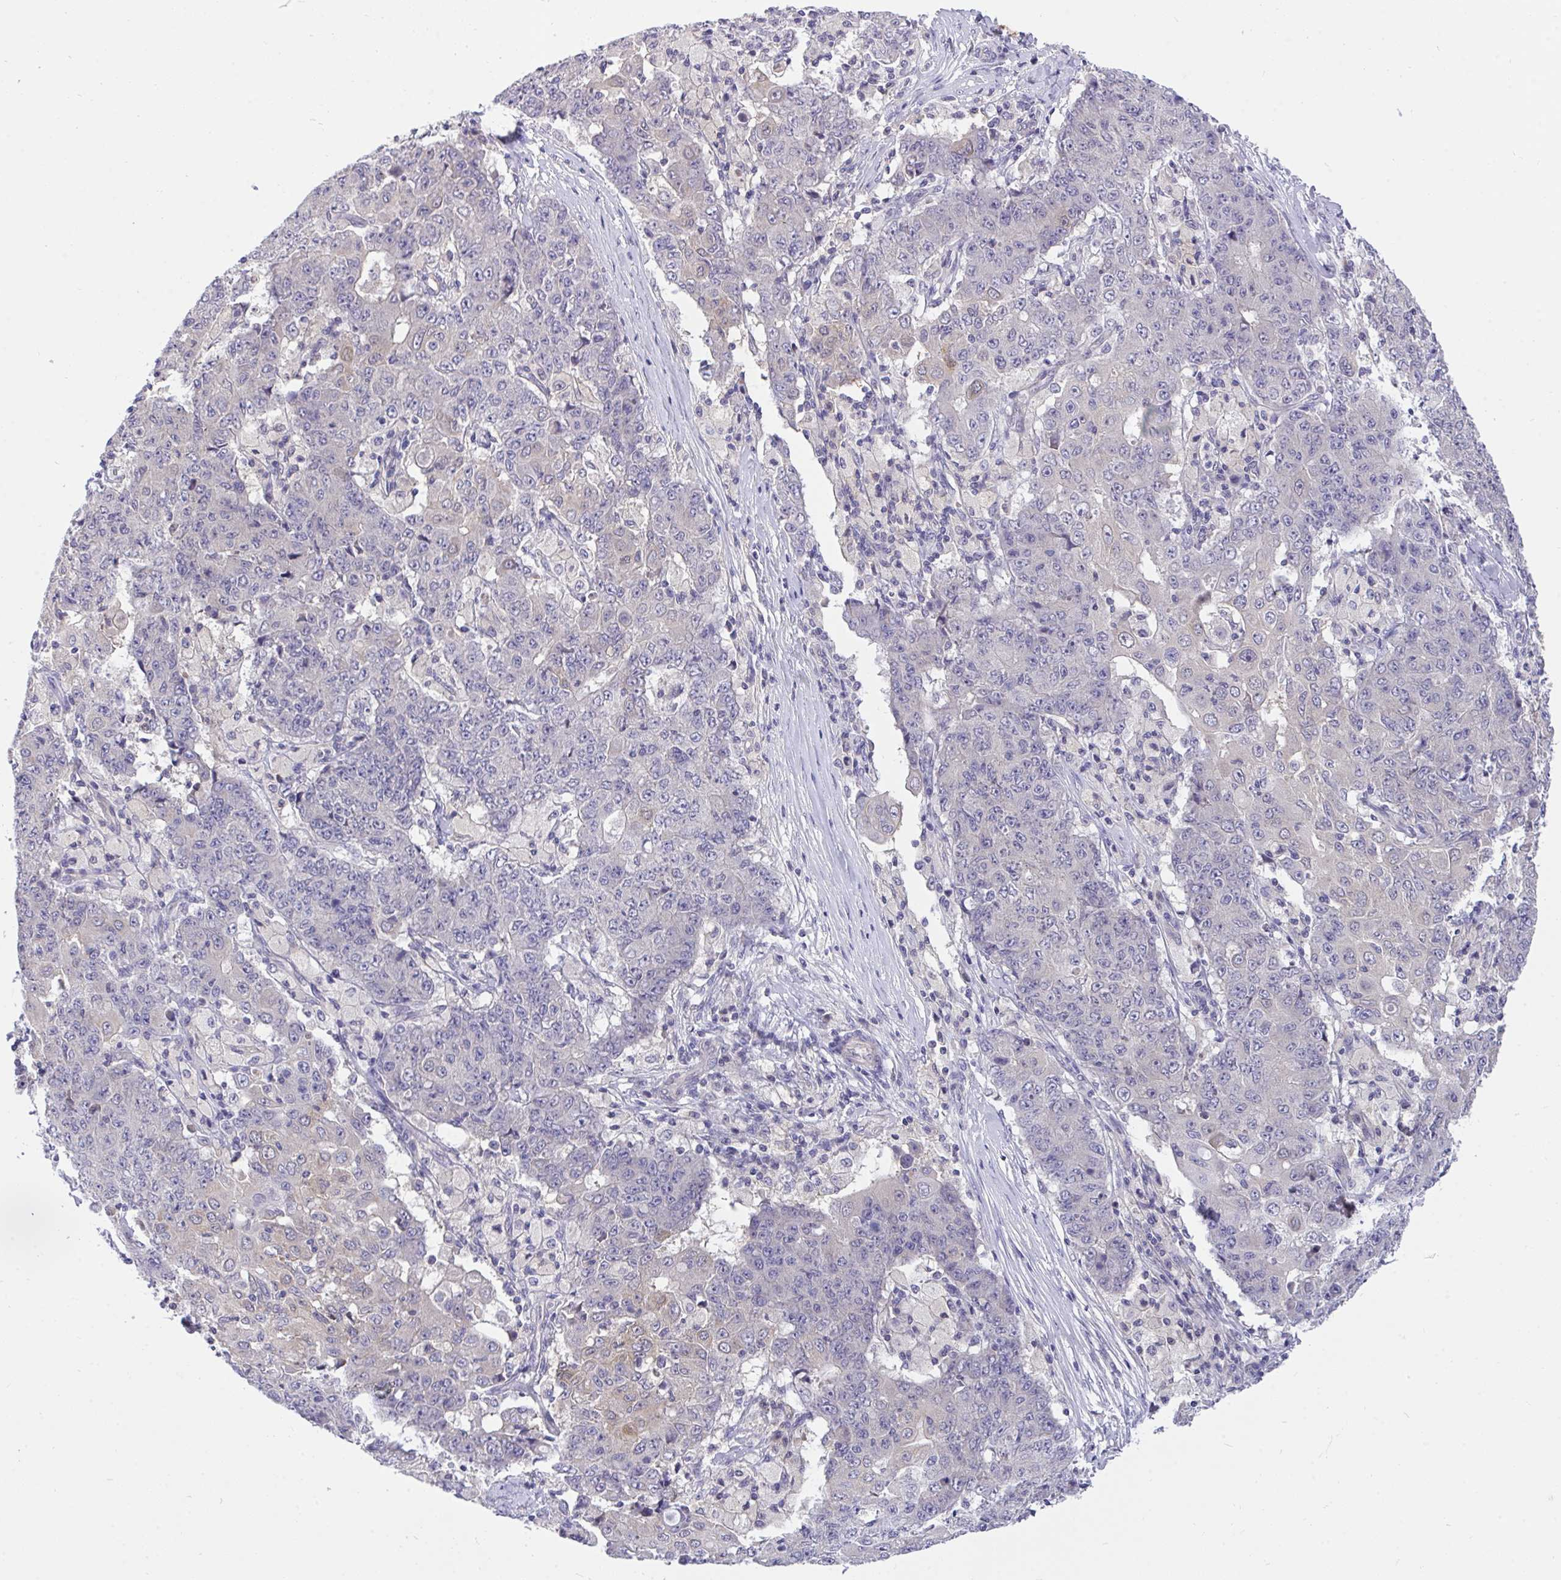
{"staining": {"intensity": "negative", "quantity": "none", "location": "none"}, "tissue": "ovarian cancer", "cell_type": "Tumor cells", "image_type": "cancer", "snomed": [{"axis": "morphology", "description": "Carcinoma, endometroid"}, {"axis": "topography", "description": "Ovary"}], "caption": "The immunohistochemistry micrograph has no significant expression in tumor cells of endometroid carcinoma (ovarian) tissue.", "gene": "C19orf54", "patient": {"sex": "female", "age": 42}}